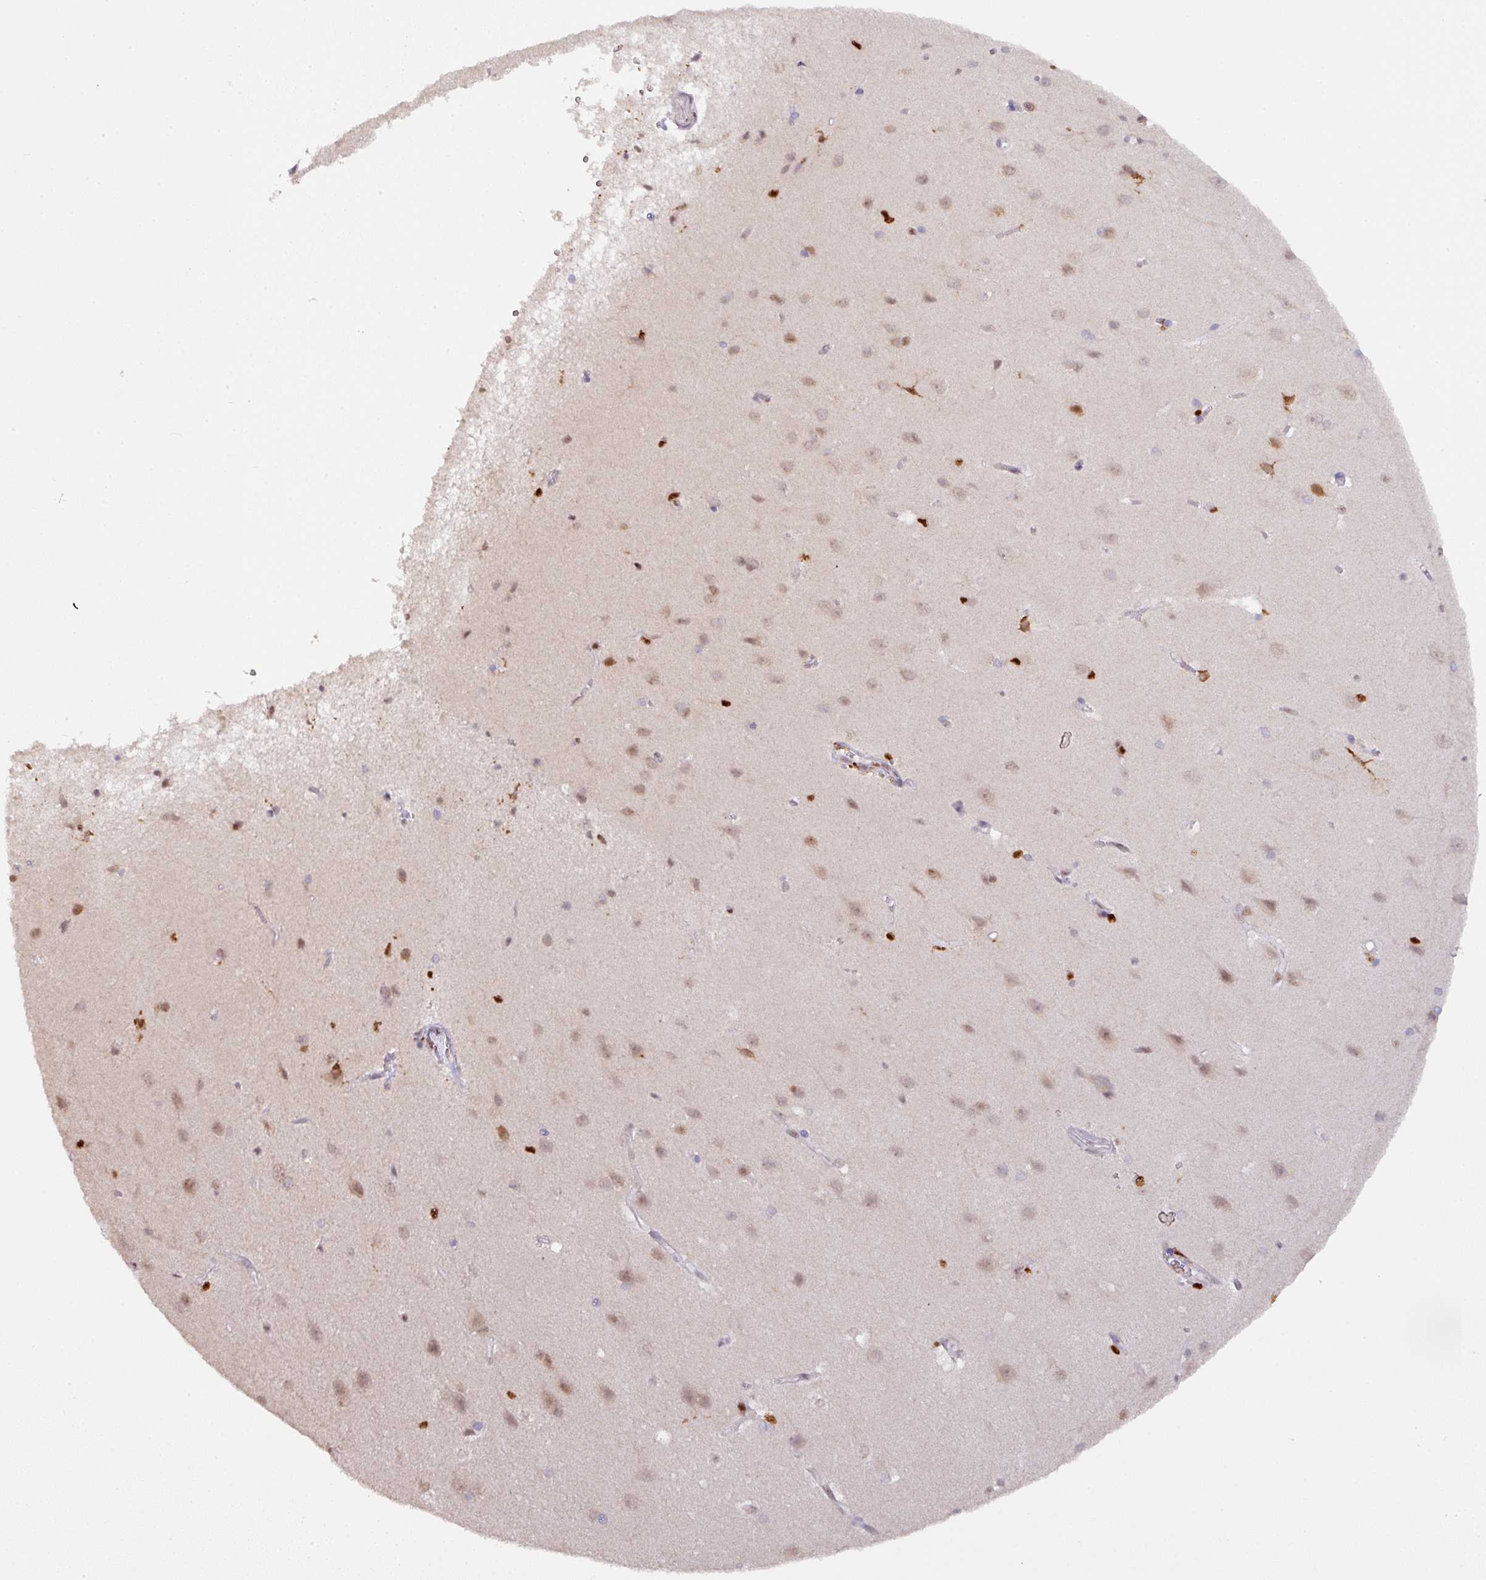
{"staining": {"intensity": "moderate", "quantity": "<25%", "location": "nuclear"}, "tissue": "cerebral cortex", "cell_type": "Endothelial cells", "image_type": "normal", "snomed": [{"axis": "morphology", "description": "Normal tissue, NOS"}, {"axis": "topography", "description": "Cerebral cortex"}], "caption": "Immunohistochemistry photomicrograph of unremarkable human cerebral cortex stained for a protein (brown), which exhibits low levels of moderate nuclear expression in about <25% of endothelial cells.", "gene": "SAMHD1", "patient": {"sex": "male", "age": 37}}